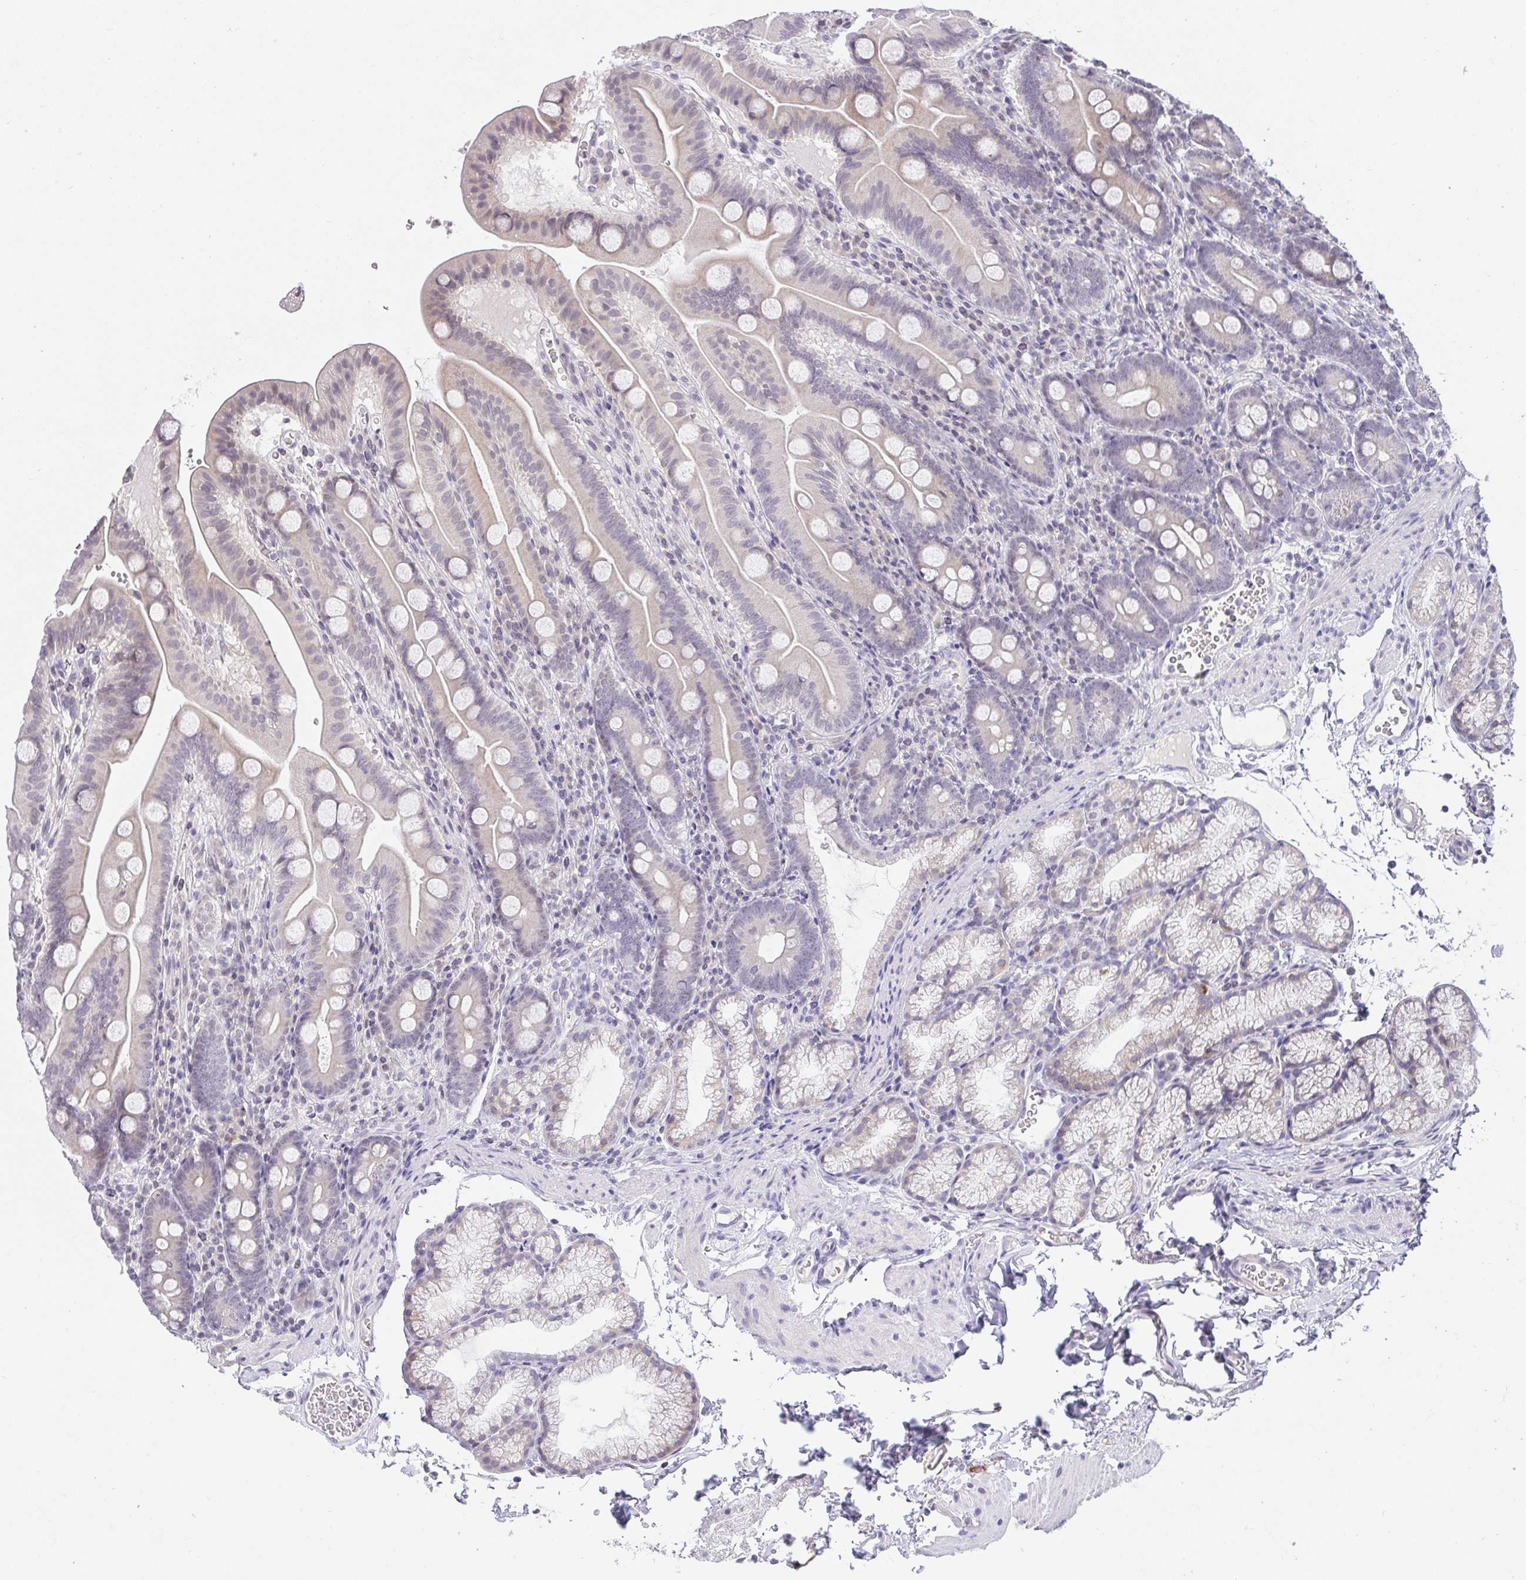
{"staining": {"intensity": "negative", "quantity": "none", "location": "none"}, "tissue": "duodenum", "cell_type": "Glandular cells", "image_type": "normal", "snomed": [{"axis": "morphology", "description": "Normal tissue, NOS"}, {"axis": "topography", "description": "Duodenum"}], "caption": "Immunohistochemistry (IHC) image of unremarkable duodenum: duodenum stained with DAB exhibits no significant protein expression in glandular cells. The staining was performed using DAB to visualize the protein expression in brown, while the nuclei were stained in blue with hematoxylin (Magnification: 20x).", "gene": "CACNA1S", "patient": {"sex": "male", "age": 59}}